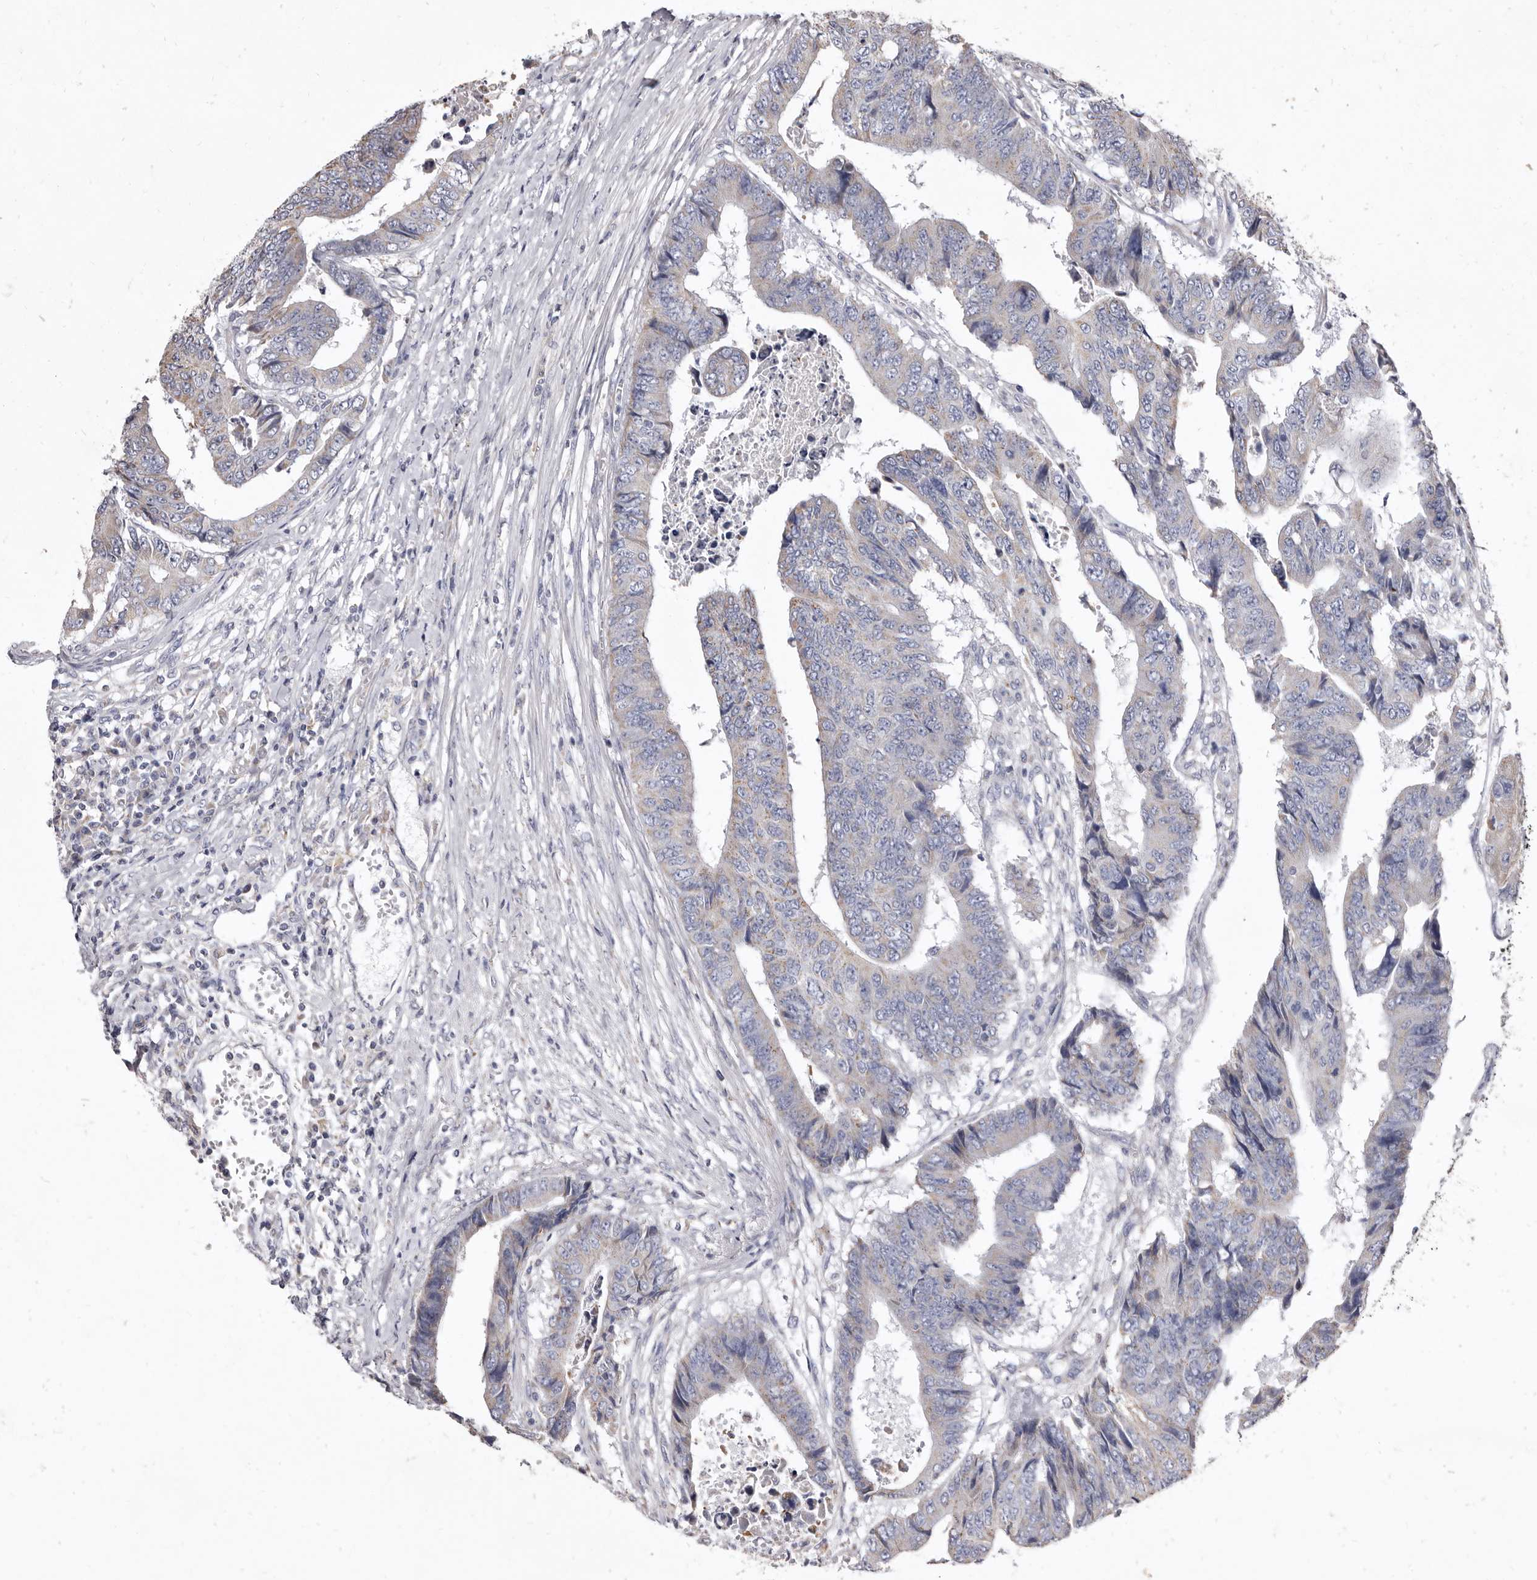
{"staining": {"intensity": "weak", "quantity": "<25%", "location": "cytoplasmic/membranous"}, "tissue": "colorectal cancer", "cell_type": "Tumor cells", "image_type": "cancer", "snomed": [{"axis": "morphology", "description": "Adenocarcinoma, NOS"}, {"axis": "topography", "description": "Rectum"}], "caption": "This micrograph is of colorectal cancer (adenocarcinoma) stained with immunohistochemistry to label a protein in brown with the nuclei are counter-stained blue. There is no positivity in tumor cells.", "gene": "CYP2E1", "patient": {"sex": "male", "age": 84}}